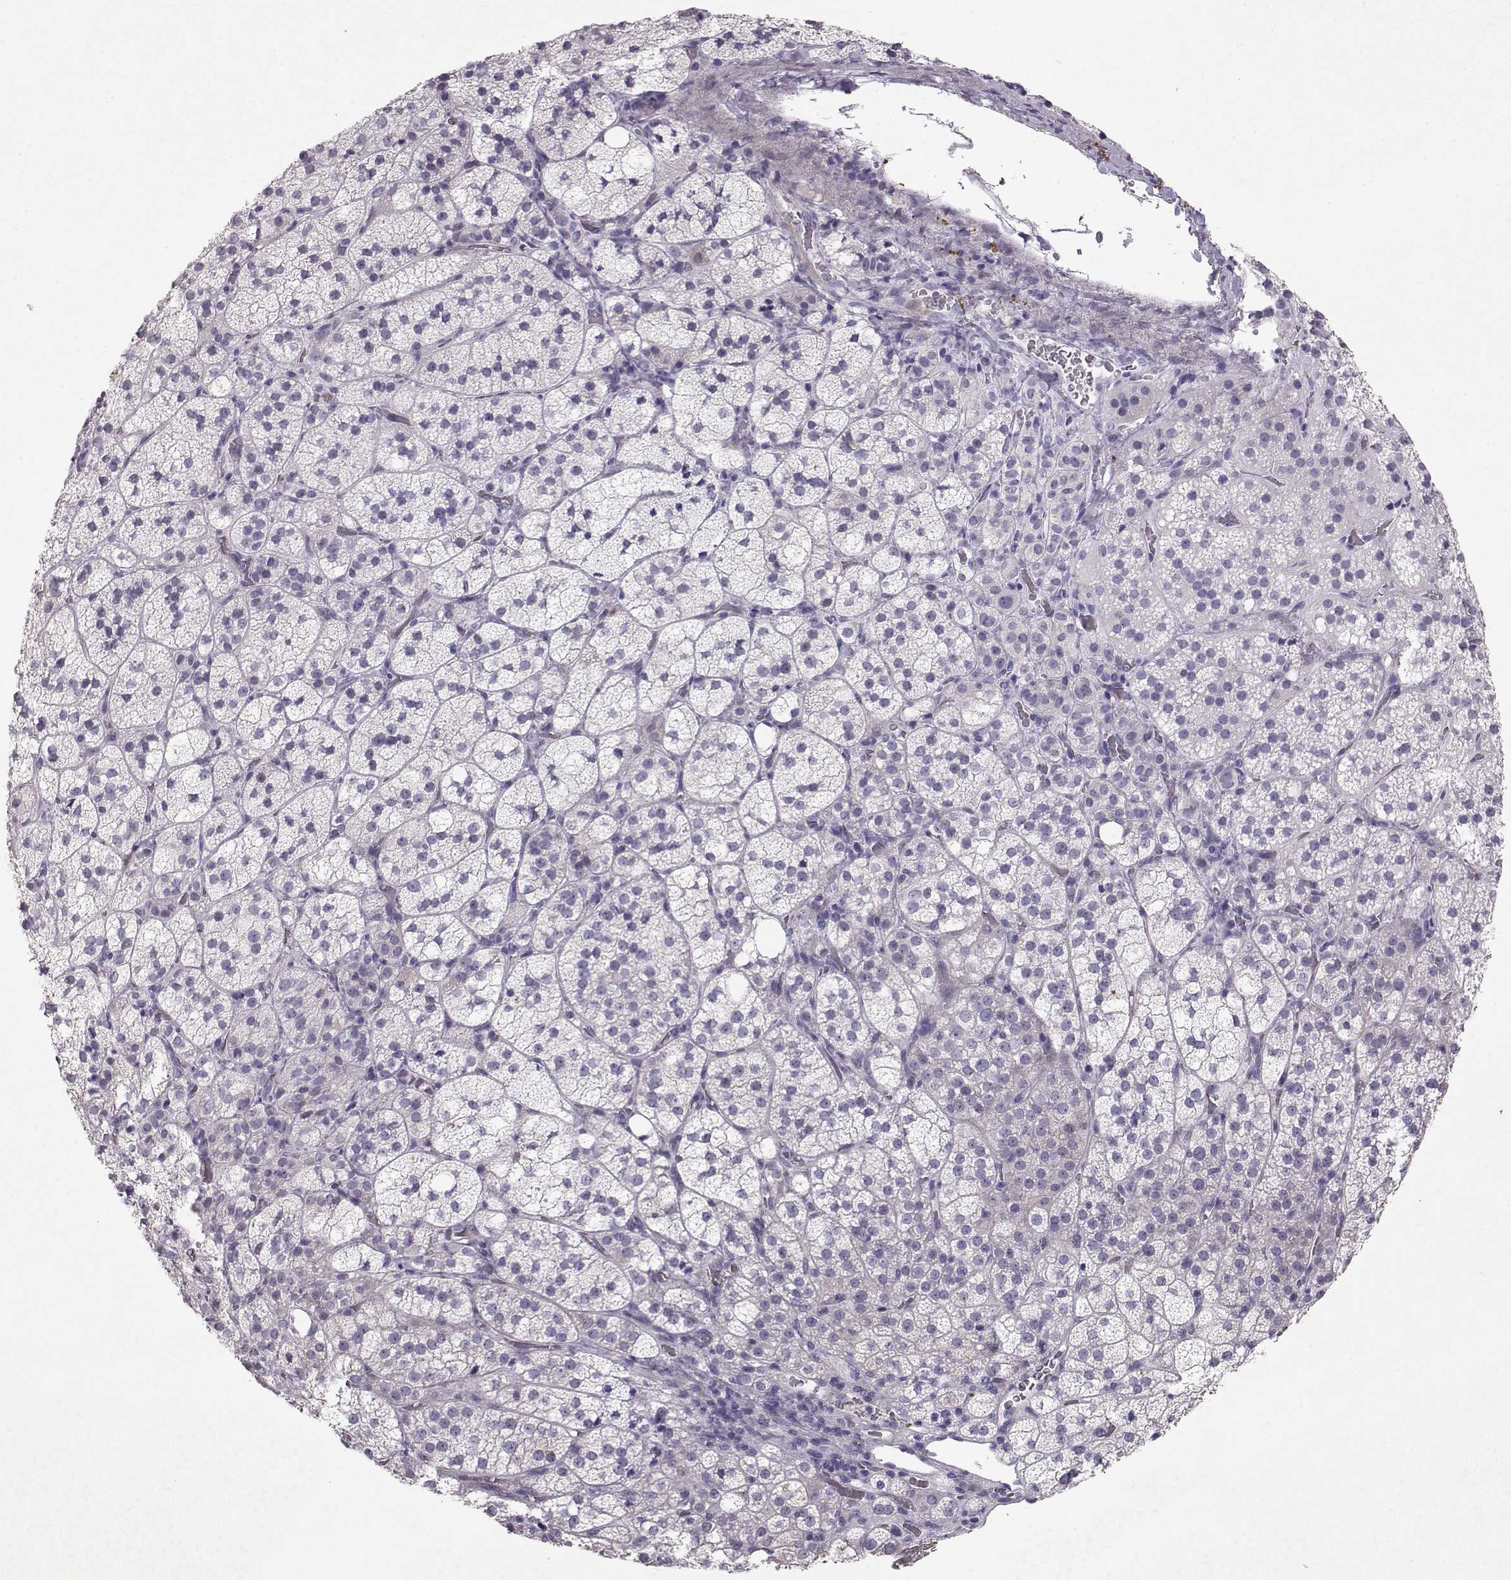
{"staining": {"intensity": "negative", "quantity": "none", "location": "none"}, "tissue": "adrenal gland", "cell_type": "Glandular cells", "image_type": "normal", "snomed": [{"axis": "morphology", "description": "Normal tissue, NOS"}, {"axis": "topography", "description": "Adrenal gland"}], "caption": "A micrograph of adrenal gland stained for a protein displays no brown staining in glandular cells.", "gene": "RD3", "patient": {"sex": "female", "age": 60}}